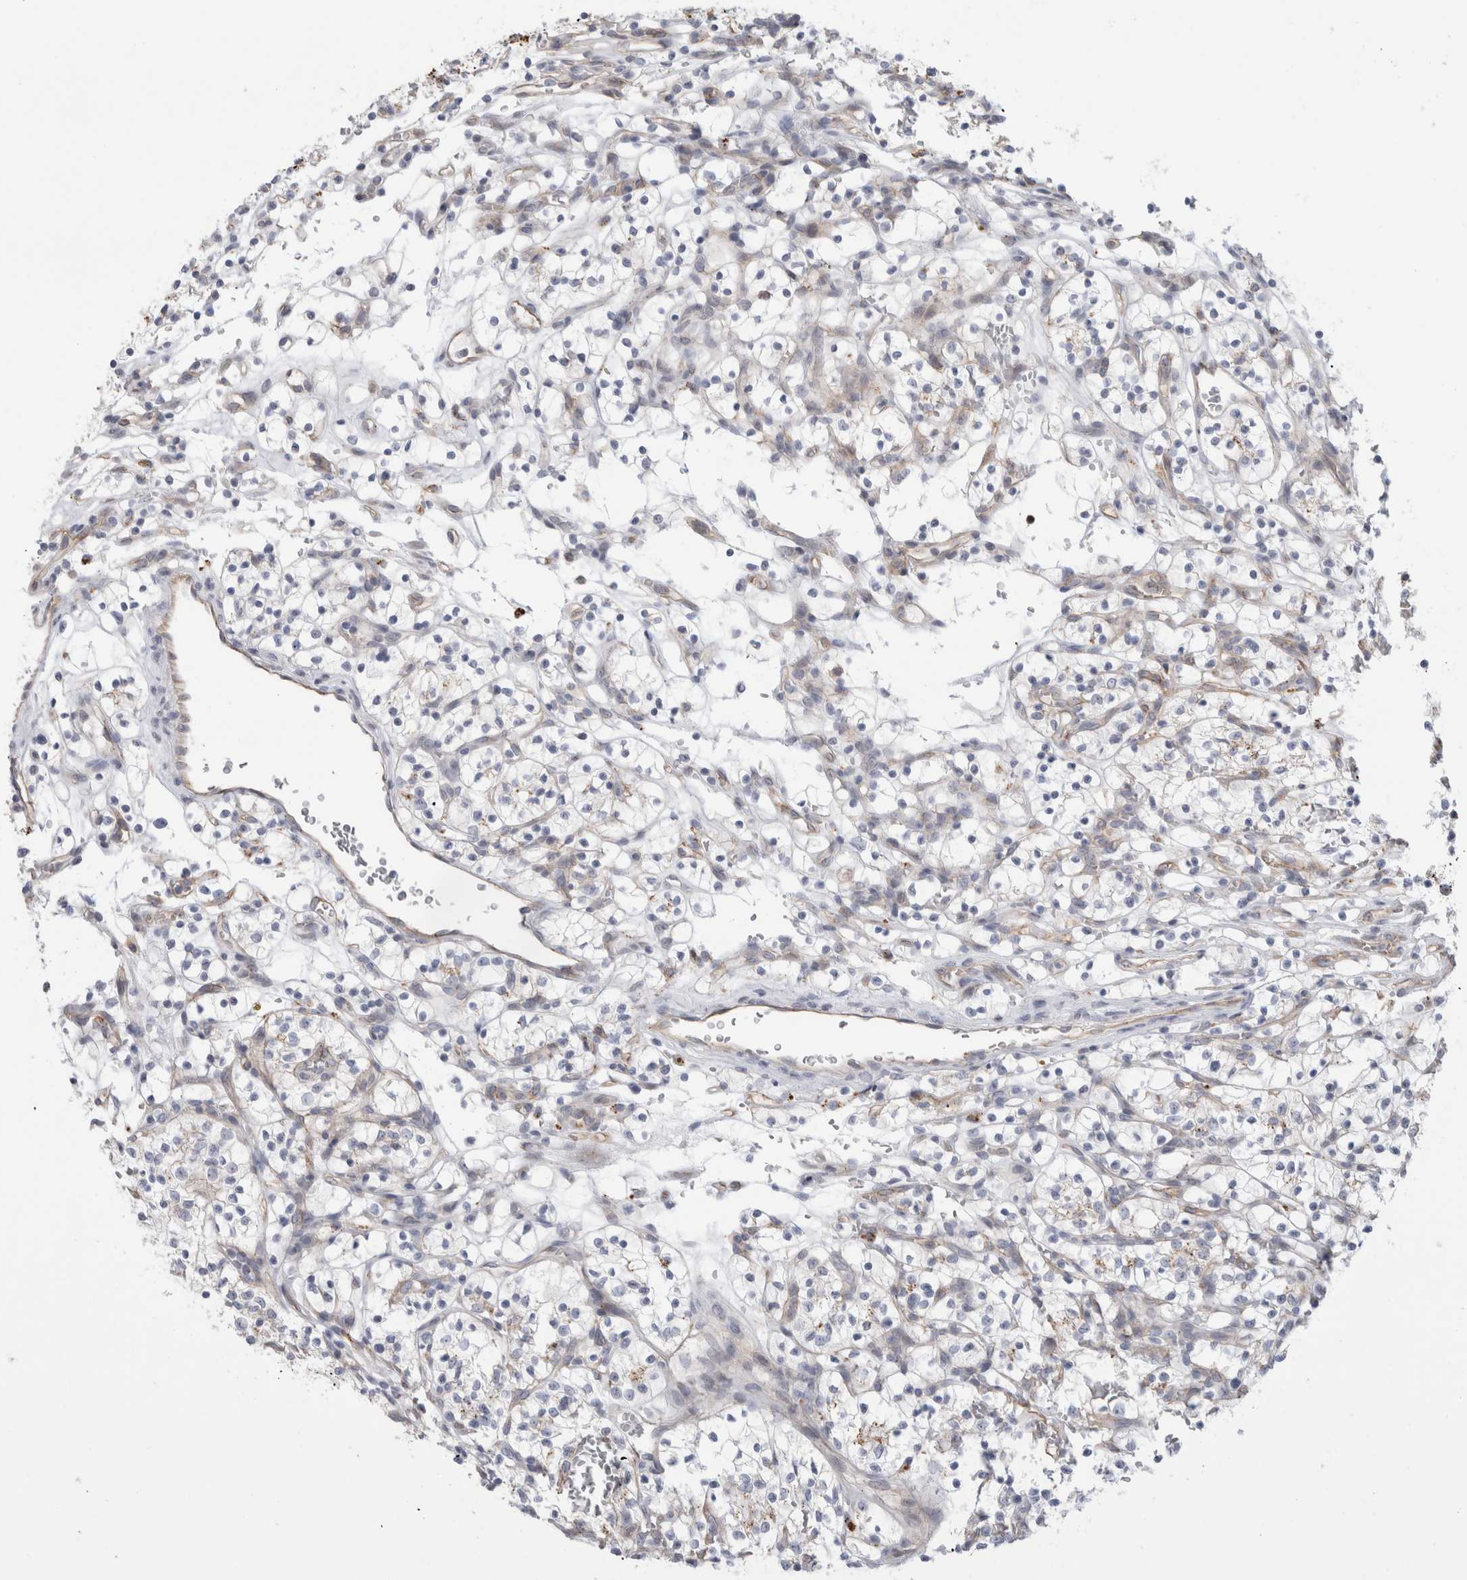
{"staining": {"intensity": "weak", "quantity": "<25%", "location": "cytoplasmic/membranous"}, "tissue": "renal cancer", "cell_type": "Tumor cells", "image_type": "cancer", "snomed": [{"axis": "morphology", "description": "Adenocarcinoma, NOS"}, {"axis": "topography", "description": "Kidney"}], "caption": "High magnification brightfield microscopy of renal cancer (adenocarcinoma) stained with DAB (brown) and counterstained with hematoxylin (blue): tumor cells show no significant positivity.", "gene": "ANKMY1", "patient": {"sex": "female", "age": 57}}